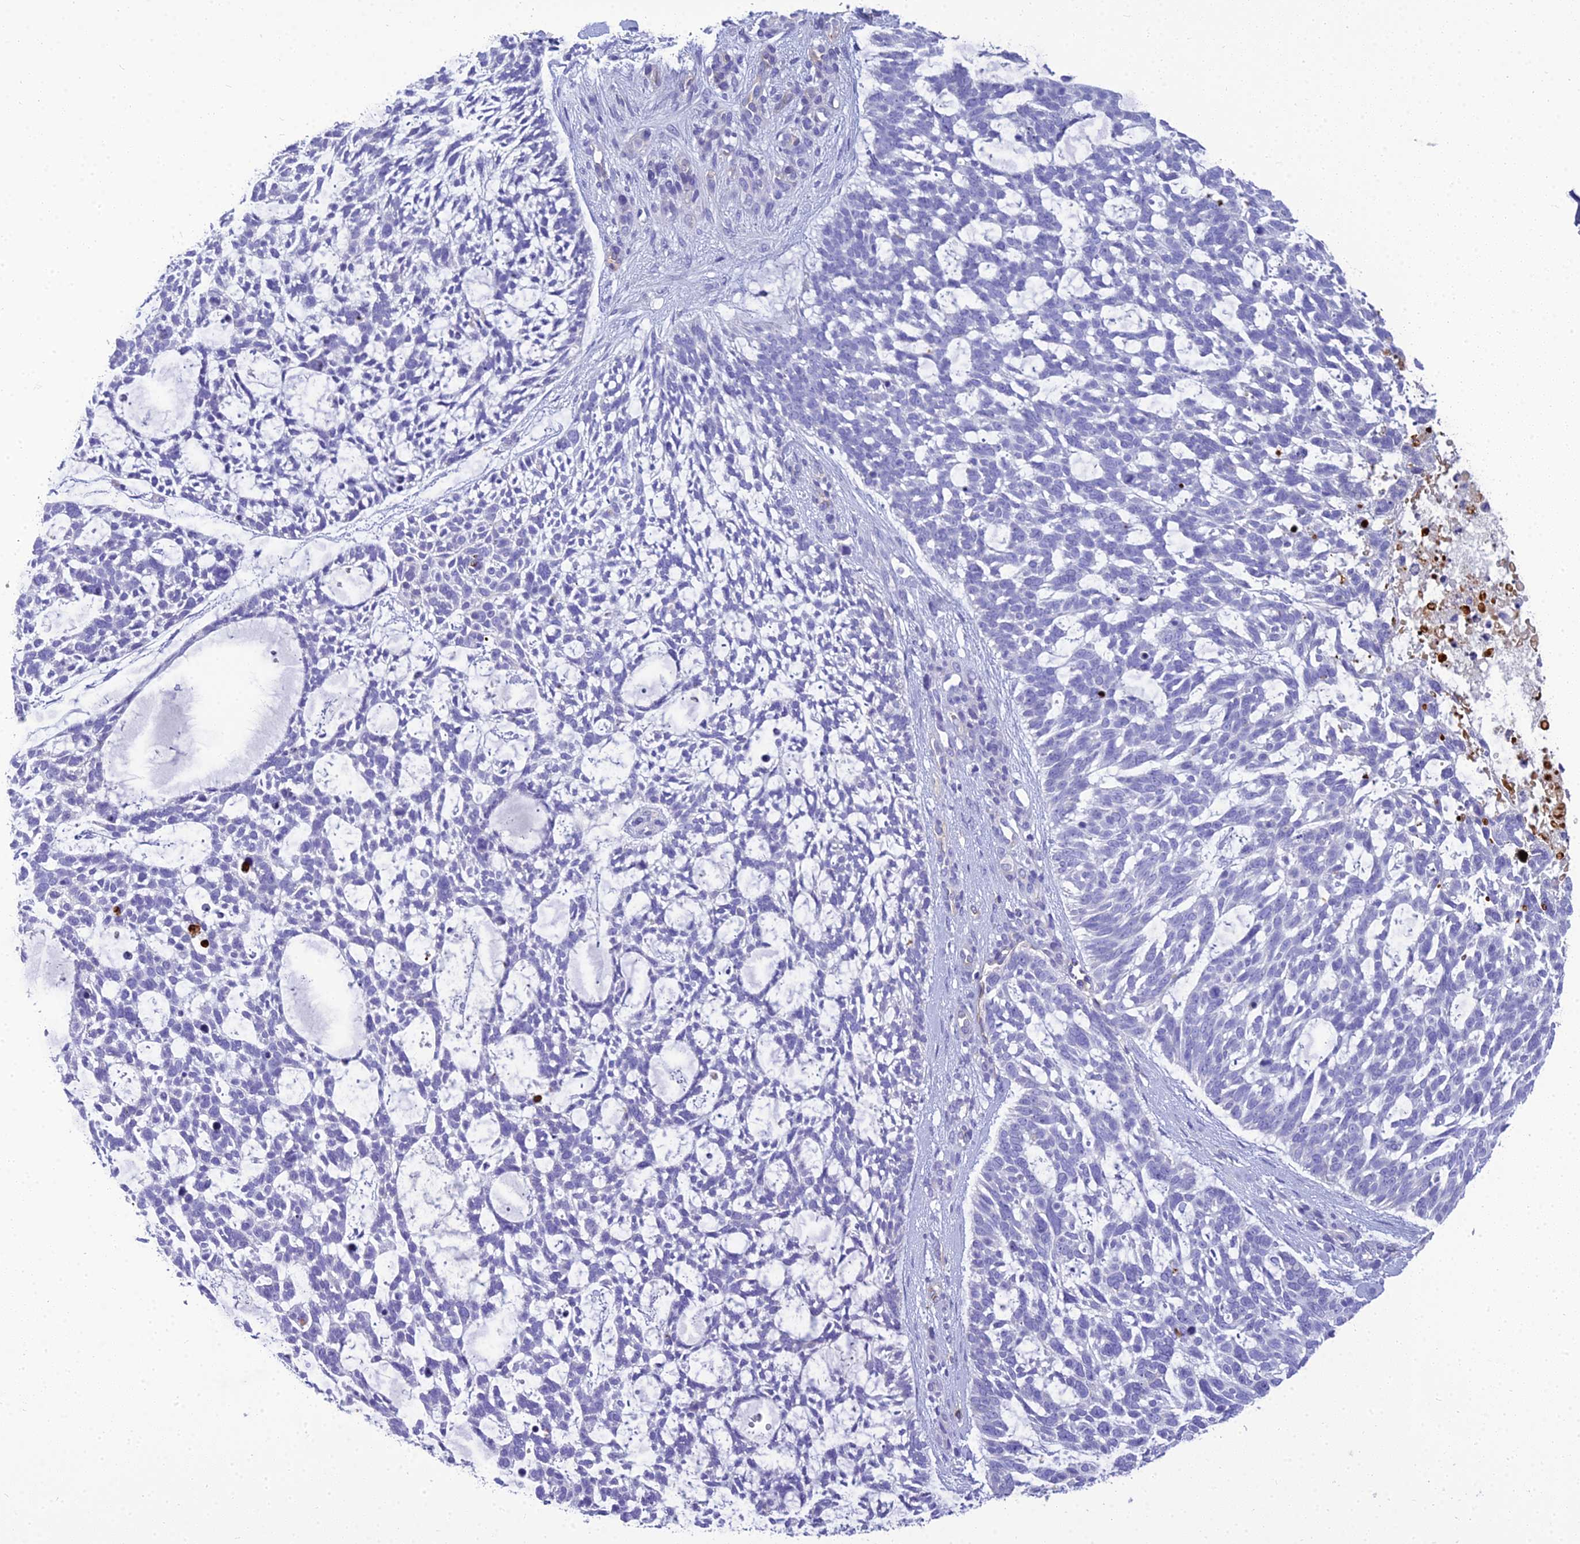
{"staining": {"intensity": "negative", "quantity": "none", "location": "none"}, "tissue": "skin cancer", "cell_type": "Tumor cells", "image_type": "cancer", "snomed": [{"axis": "morphology", "description": "Basal cell carcinoma"}, {"axis": "topography", "description": "Skin"}], "caption": "Immunohistochemistry photomicrograph of human skin basal cell carcinoma stained for a protein (brown), which demonstrates no expression in tumor cells.", "gene": "NINJ1", "patient": {"sex": "male", "age": 88}}